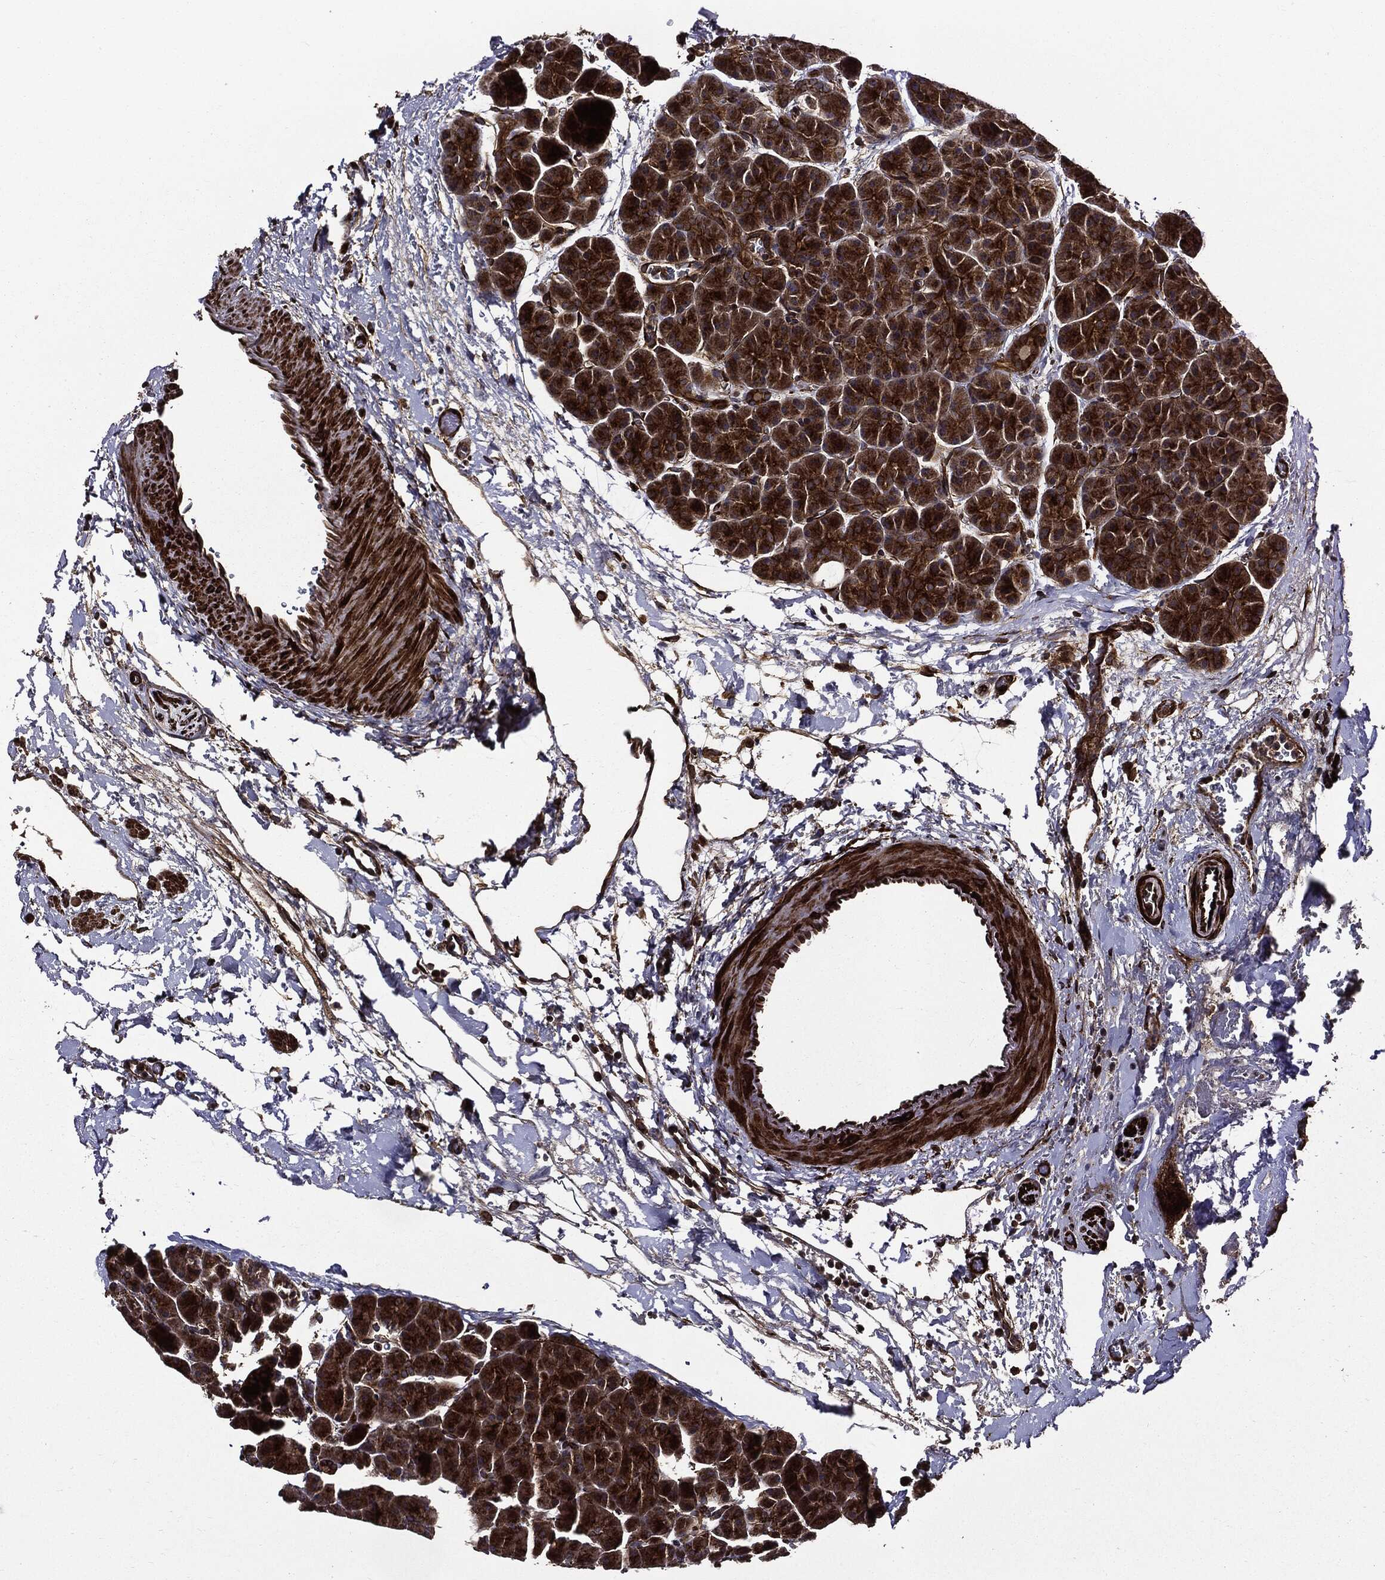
{"staining": {"intensity": "moderate", "quantity": ">75%", "location": "cytoplasmic/membranous"}, "tissue": "pancreas", "cell_type": "Exocrine glandular cells", "image_type": "normal", "snomed": [{"axis": "morphology", "description": "Normal tissue, NOS"}, {"axis": "topography", "description": "Pancreas"}], "caption": "Brown immunohistochemical staining in unremarkable human pancreas demonstrates moderate cytoplasmic/membranous positivity in approximately >75% of exocrine glandular cells.", "gene": "HTT", "patient": {"sex": "female", "age": 44}}